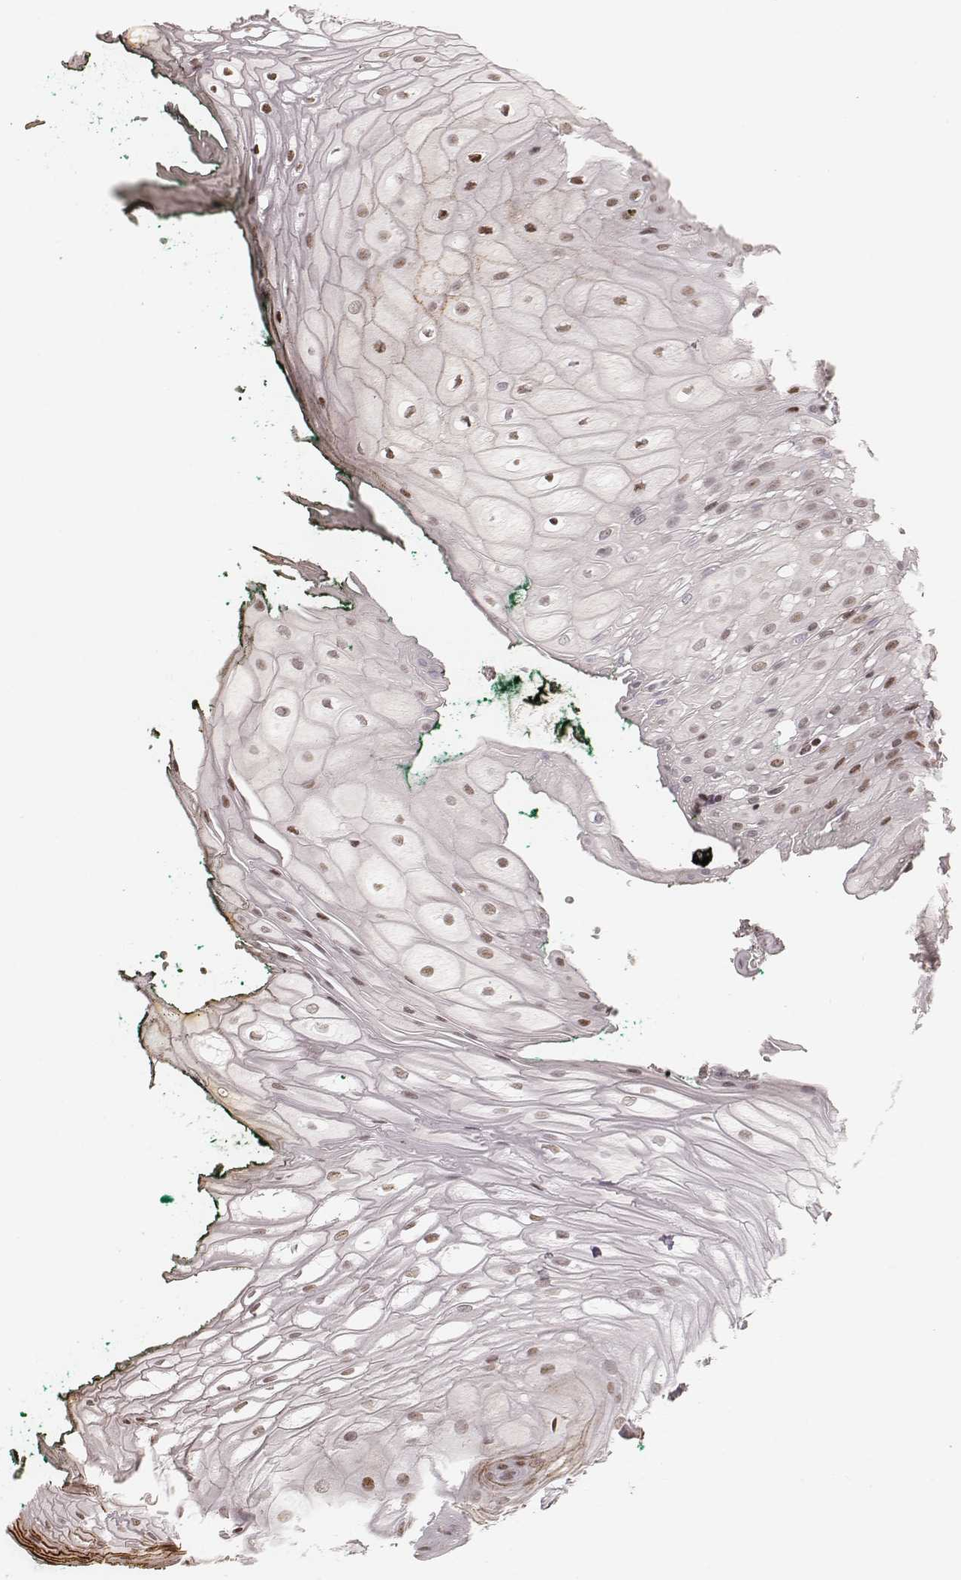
{"staining": {"intensity": "strong", "quantity": ">75%", "location": "nuclear"}, "tissue": "oral mucosa", "cell_type": "Squamous epithelial cells", "image_type": "normal", "snomed": [{"axis": "morphology", "description": "Normal tissue, NOS"}, {"axis": "topography", "description": "Oral tissue"}, {"axis": "topography", "description": "Head-Neck"}], "caption": "This is a histology image of IHC staining of benign oral mucosa, which shows strong staining in the nuclear of squamous epithelial cells.", "gene": "HNRNPC", "patient": {"sex": "female", "age": 68}}